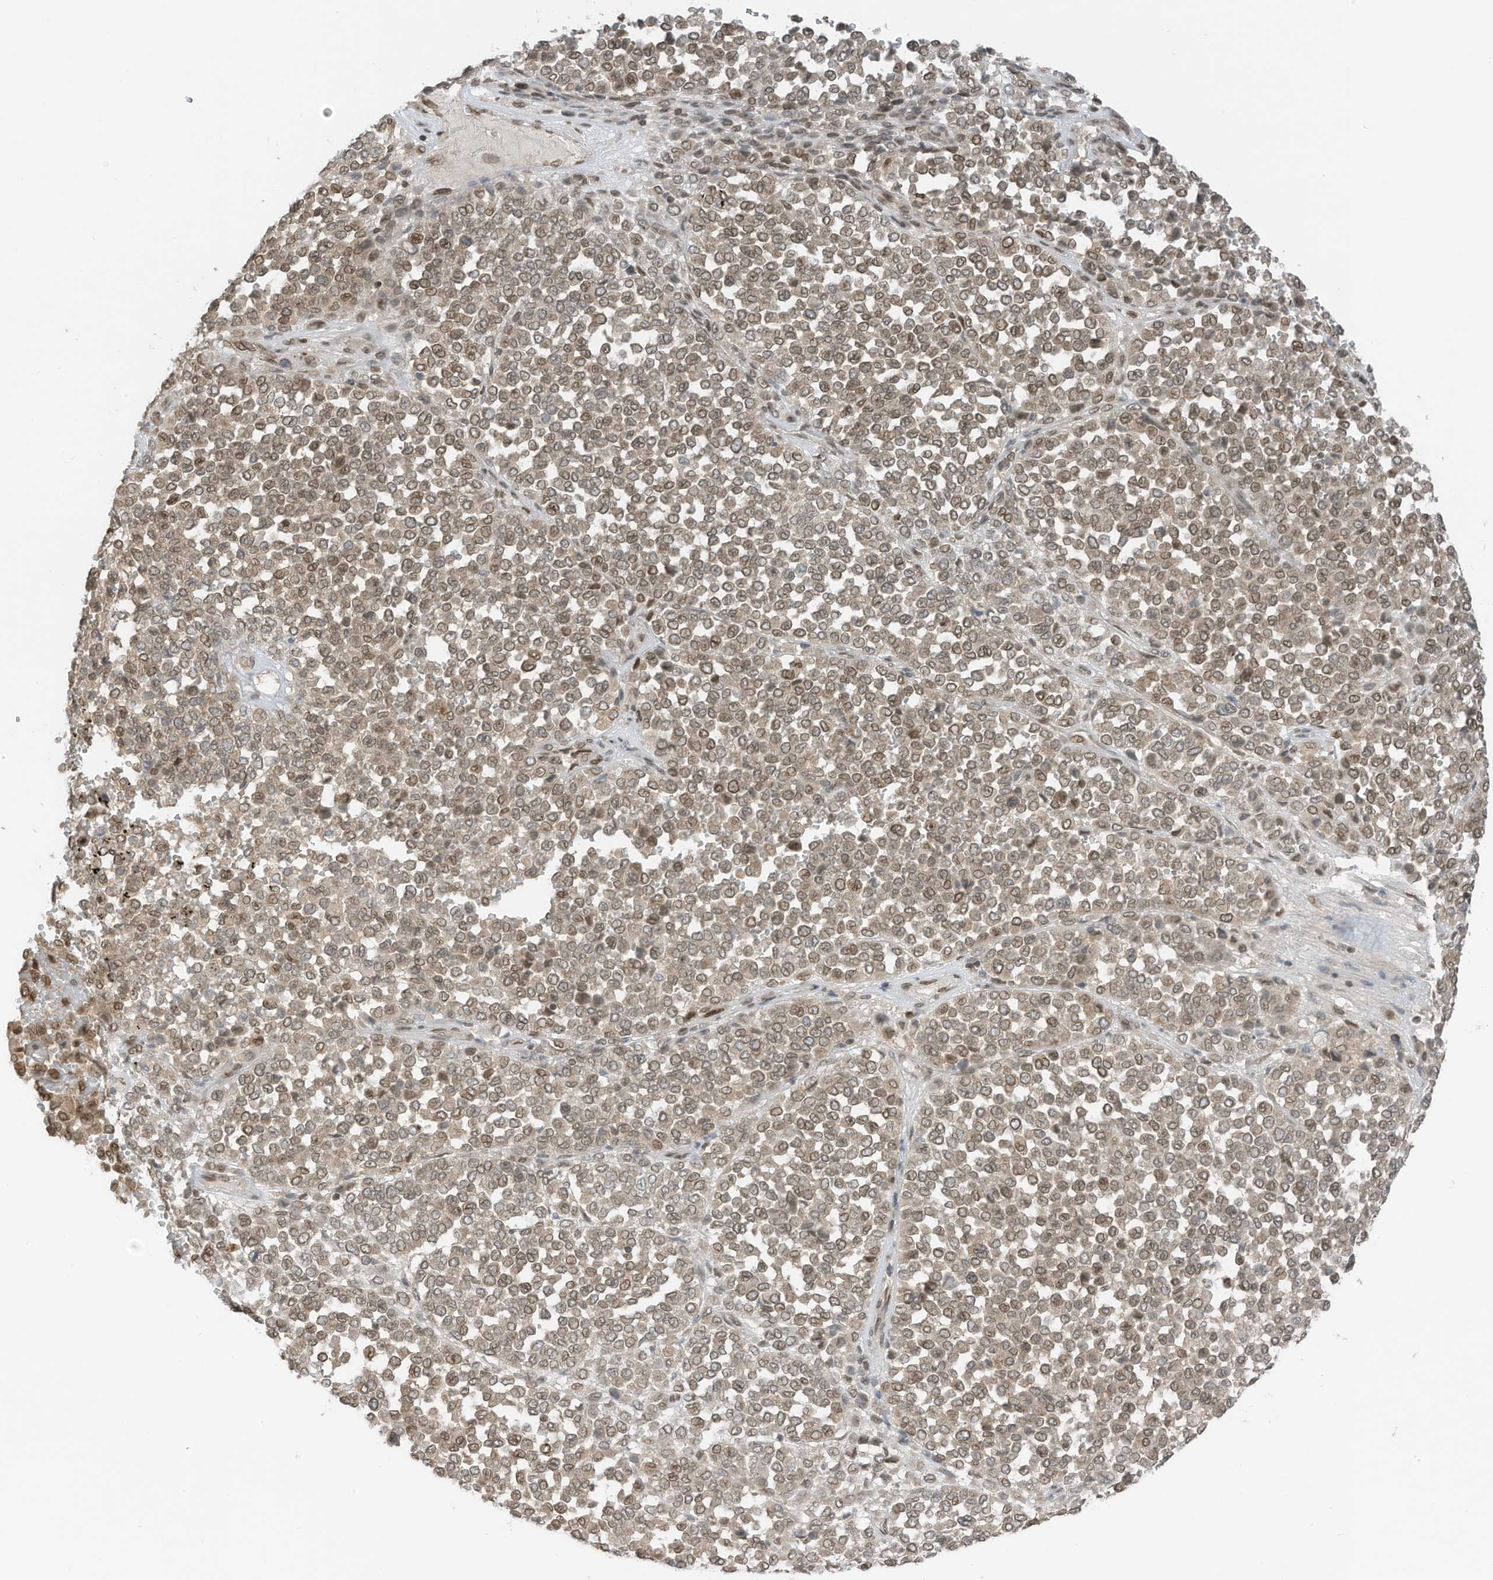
{"staining": {"intensity": "moderate", "quantity": ">75%", "location": "cytoplasmic/membranous,nuclear"}, "tissue": "melanoma", "cell_type": "Tumor cells", "image_type": "cancer", "snomed": [{"axis": "morphology", "description": "Malignant melanoma, Metastatic site"}, {"axis": "topography", "description": "Pancreas"}], "caption": "Protein expression by immunohistochemistry (IHC) exhibits moderate cytoplasmic/membranous and nuclear positivity in approximately >75% of tumor cells in malignant melanoma (metastatic site).", "gene": "RABL3", "patient": {"sex": "female", "age": 30}}